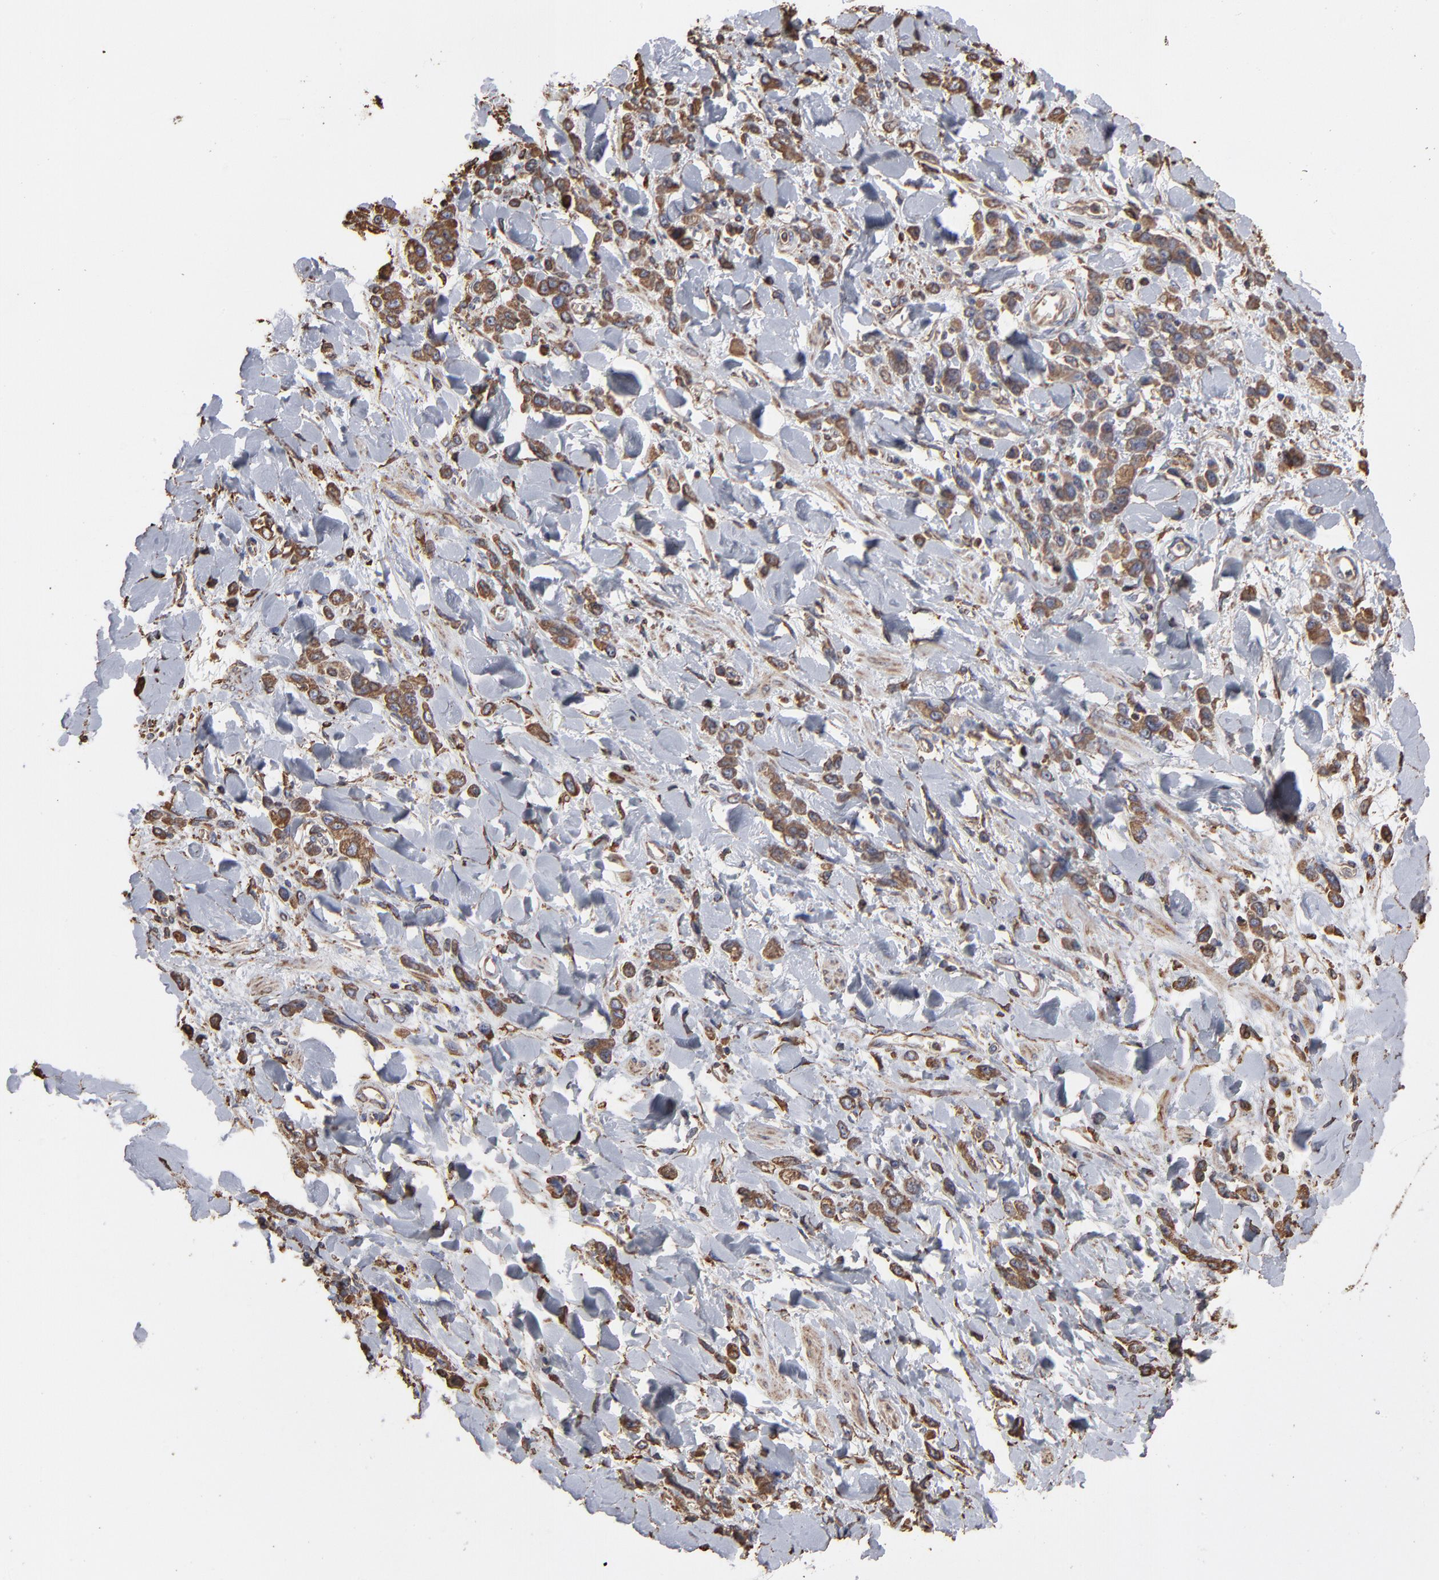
{"staining": {"intensity": "moderate", "quantity": ">75%", "location": "cytoplasmic/membranous"}, "tissue": "stomach cancer", "cell_type": "Tumor cells", "image_type": "cancer", "snomed": [{"axis": "morphology", "description": "Normal tissue, NOS"}, {"axis": "morphology", "description": "Adenocarcinoma, NOS"}, {"axis": "topography", "description": "Stomach"}], "caption": "Stomach cancer was stained to show a protein in brown. There is medium levels of moderate cytoplasmic/membranous staining in approximately >75% of tumor cells.", "gene": "PDIA3", "patient": {"sex": "male", "age": 82}}